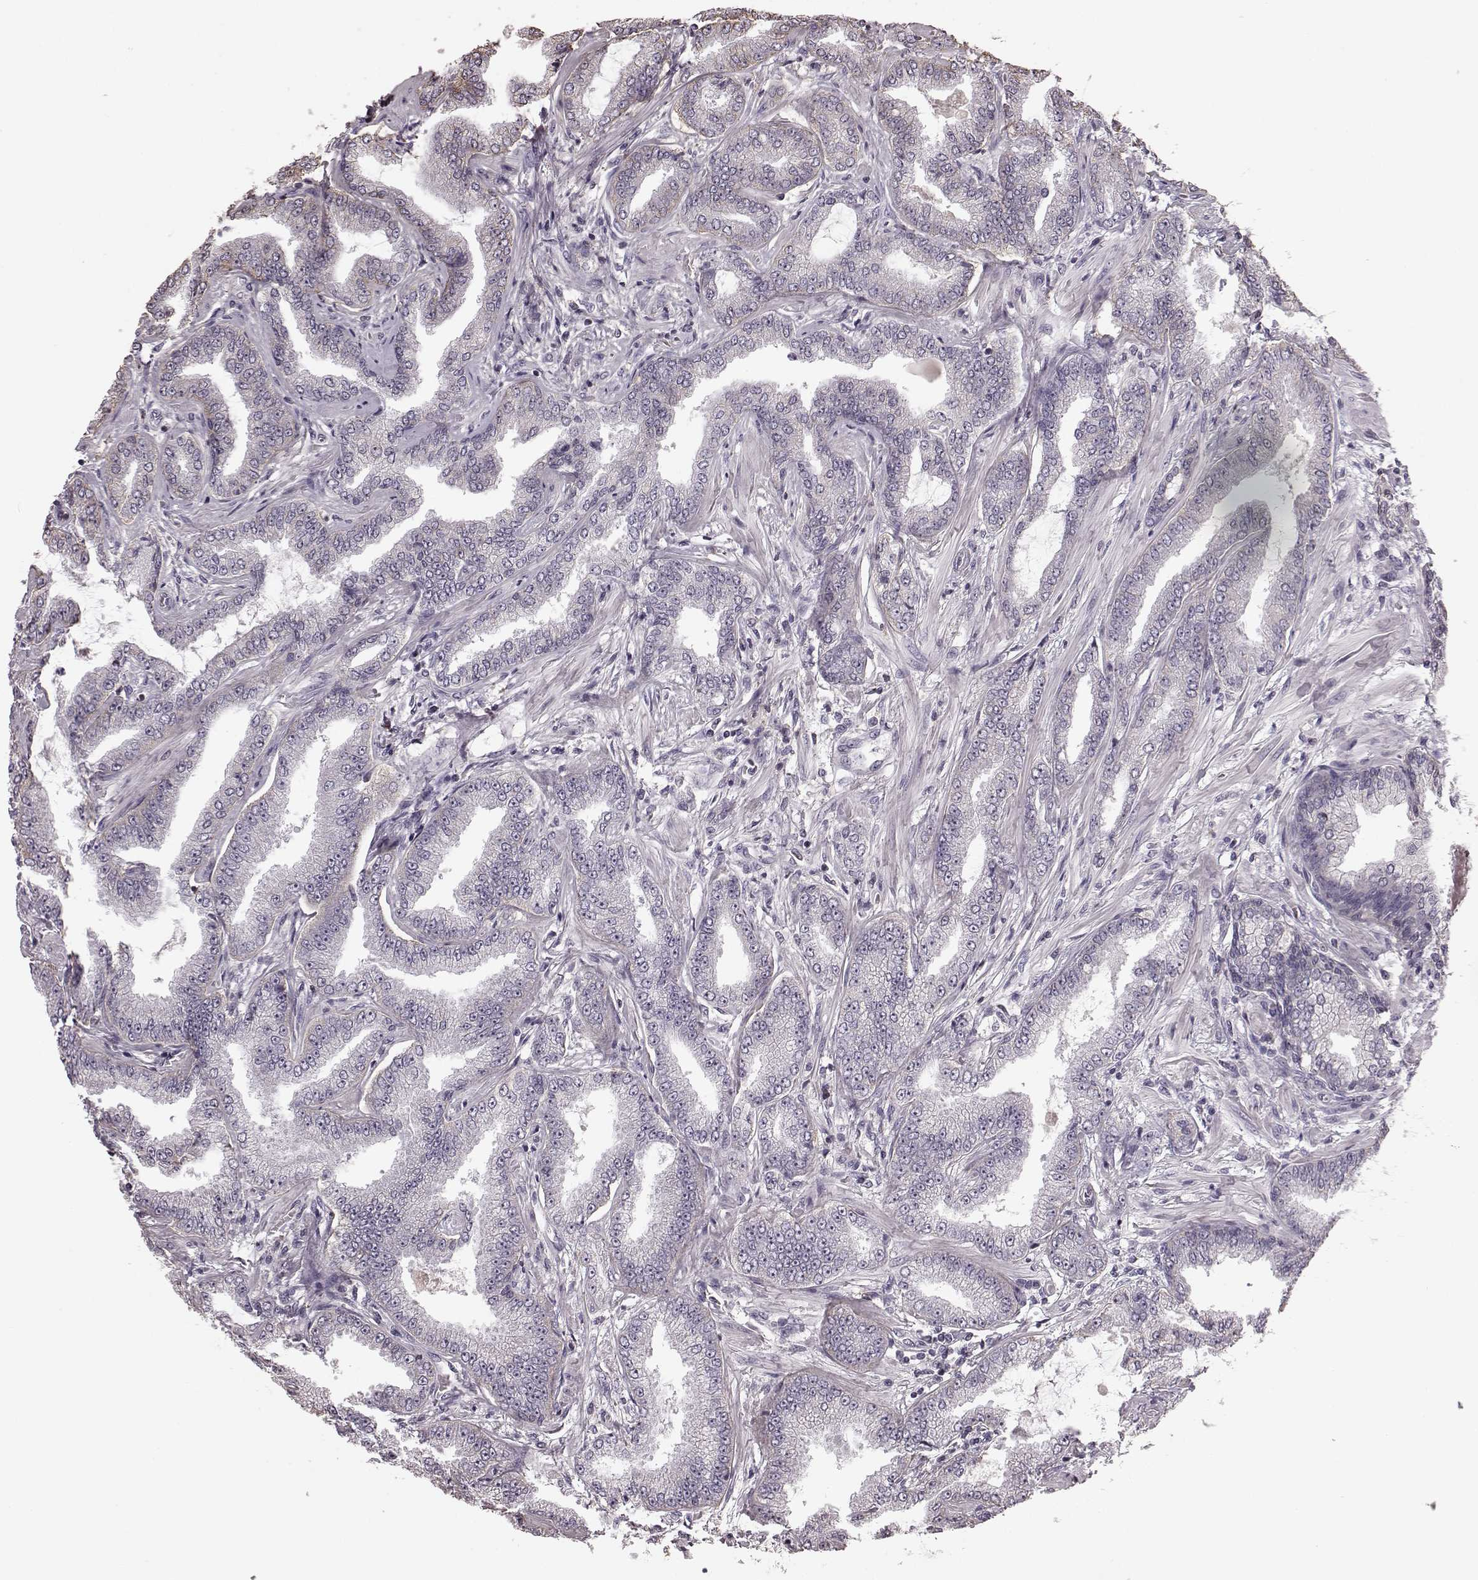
{"staining": {"intensity": "negative", "quantity": "none", "location": "none"}, "tissue": "prostate cancer", "cell_type": "Tumor cells", "image_type": "cancer", "snomed": [{"axis": "morphology", "description": "Adenocarcinoma, Low grade"}, {"axis": "topography", "description": "Prostate"}], "caption": "Prostate cancer was stained to show a protein in brown. There is no significant positivity in tumor cells.", "gene": "PDCD1", "patient": {"sex": "male", "age": 55}}